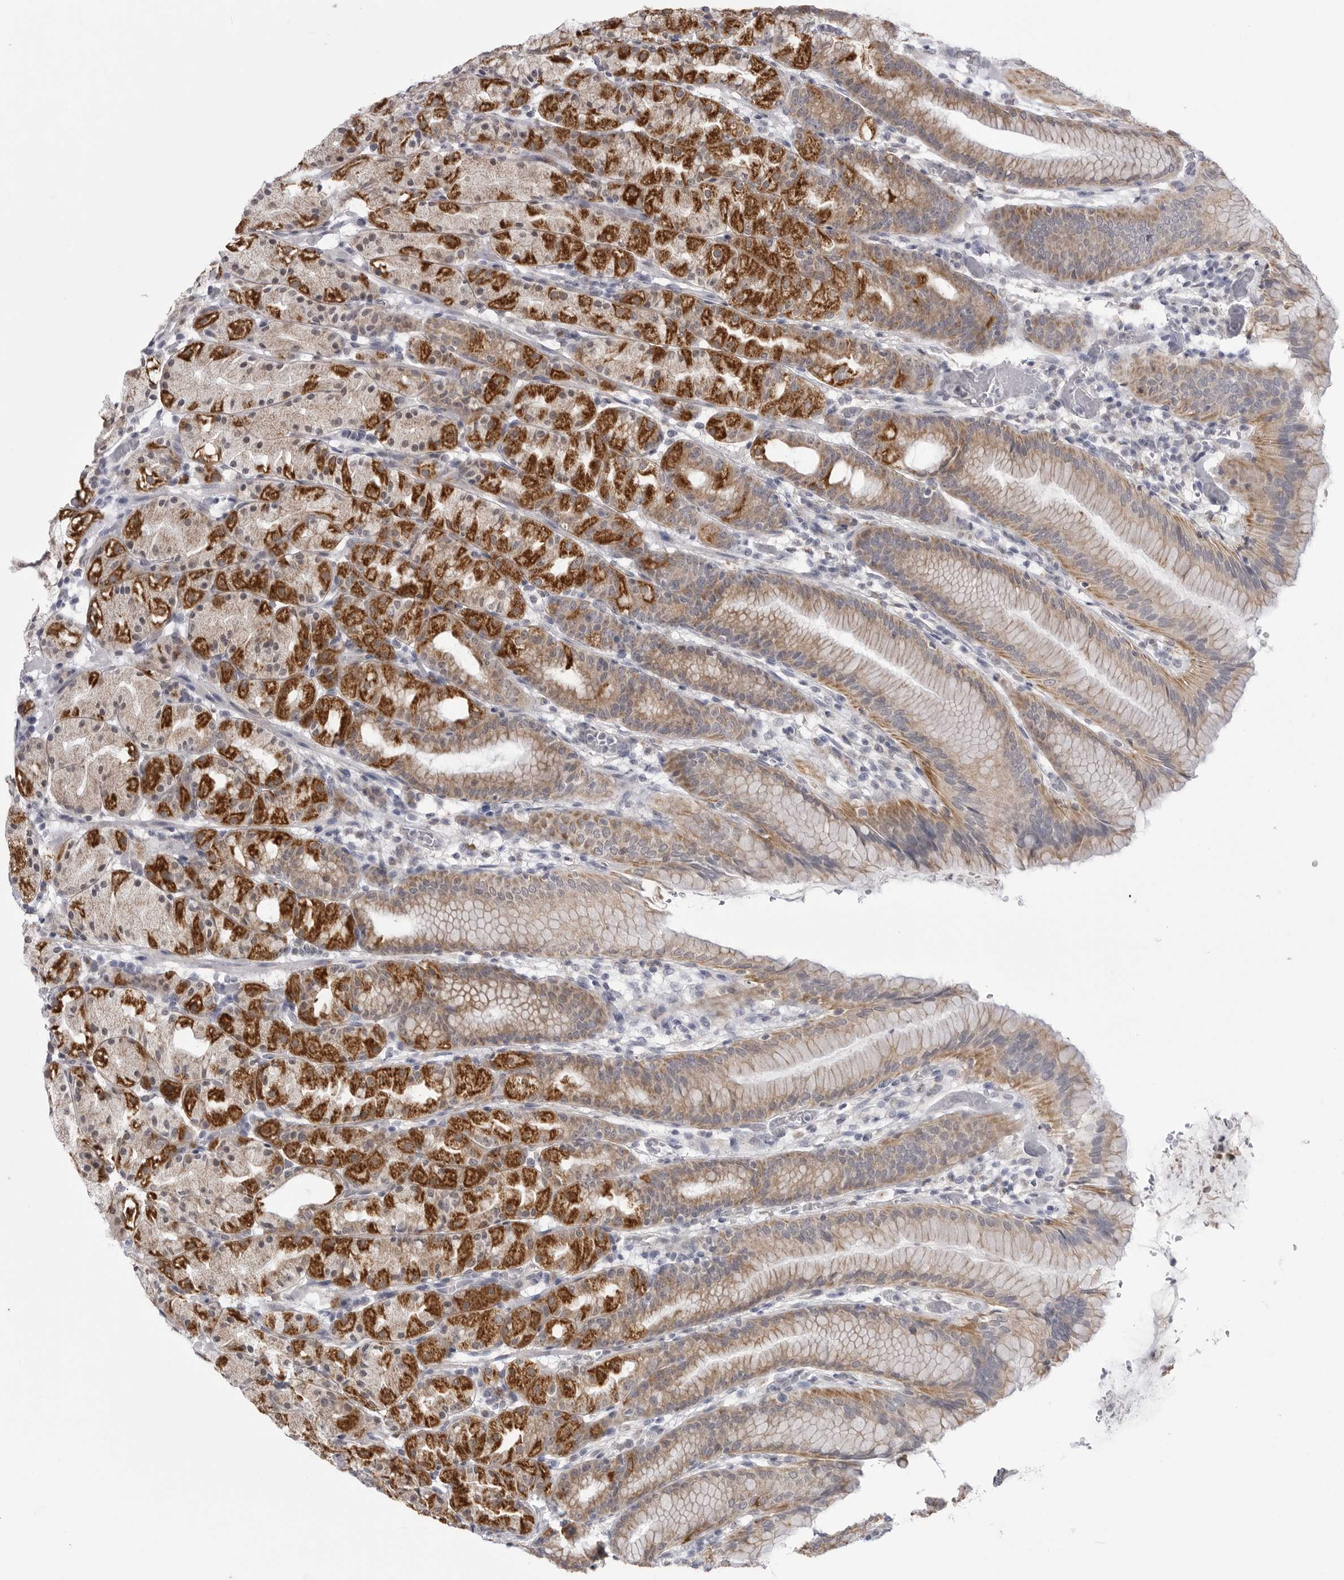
{"staining": {"intensity": "strong", "quantity": "<25%", "location": "cytoplasmic/membranous"}, "tissue": "stomach", "cell_type": "Glandular cells", "image_type": "normal", "snomed": [{"axis": "morphology", "description": "Normal tissue, NOS"}, {"axis": "topography", "description": "Stomach, upper"}], "caption": "The immunohistochemical stain shows strong cytoplasmic/membranous positivity in glandular cells of normal stomach.", "gene": "FH", "patient": {"sex": "male", "age": 48}}